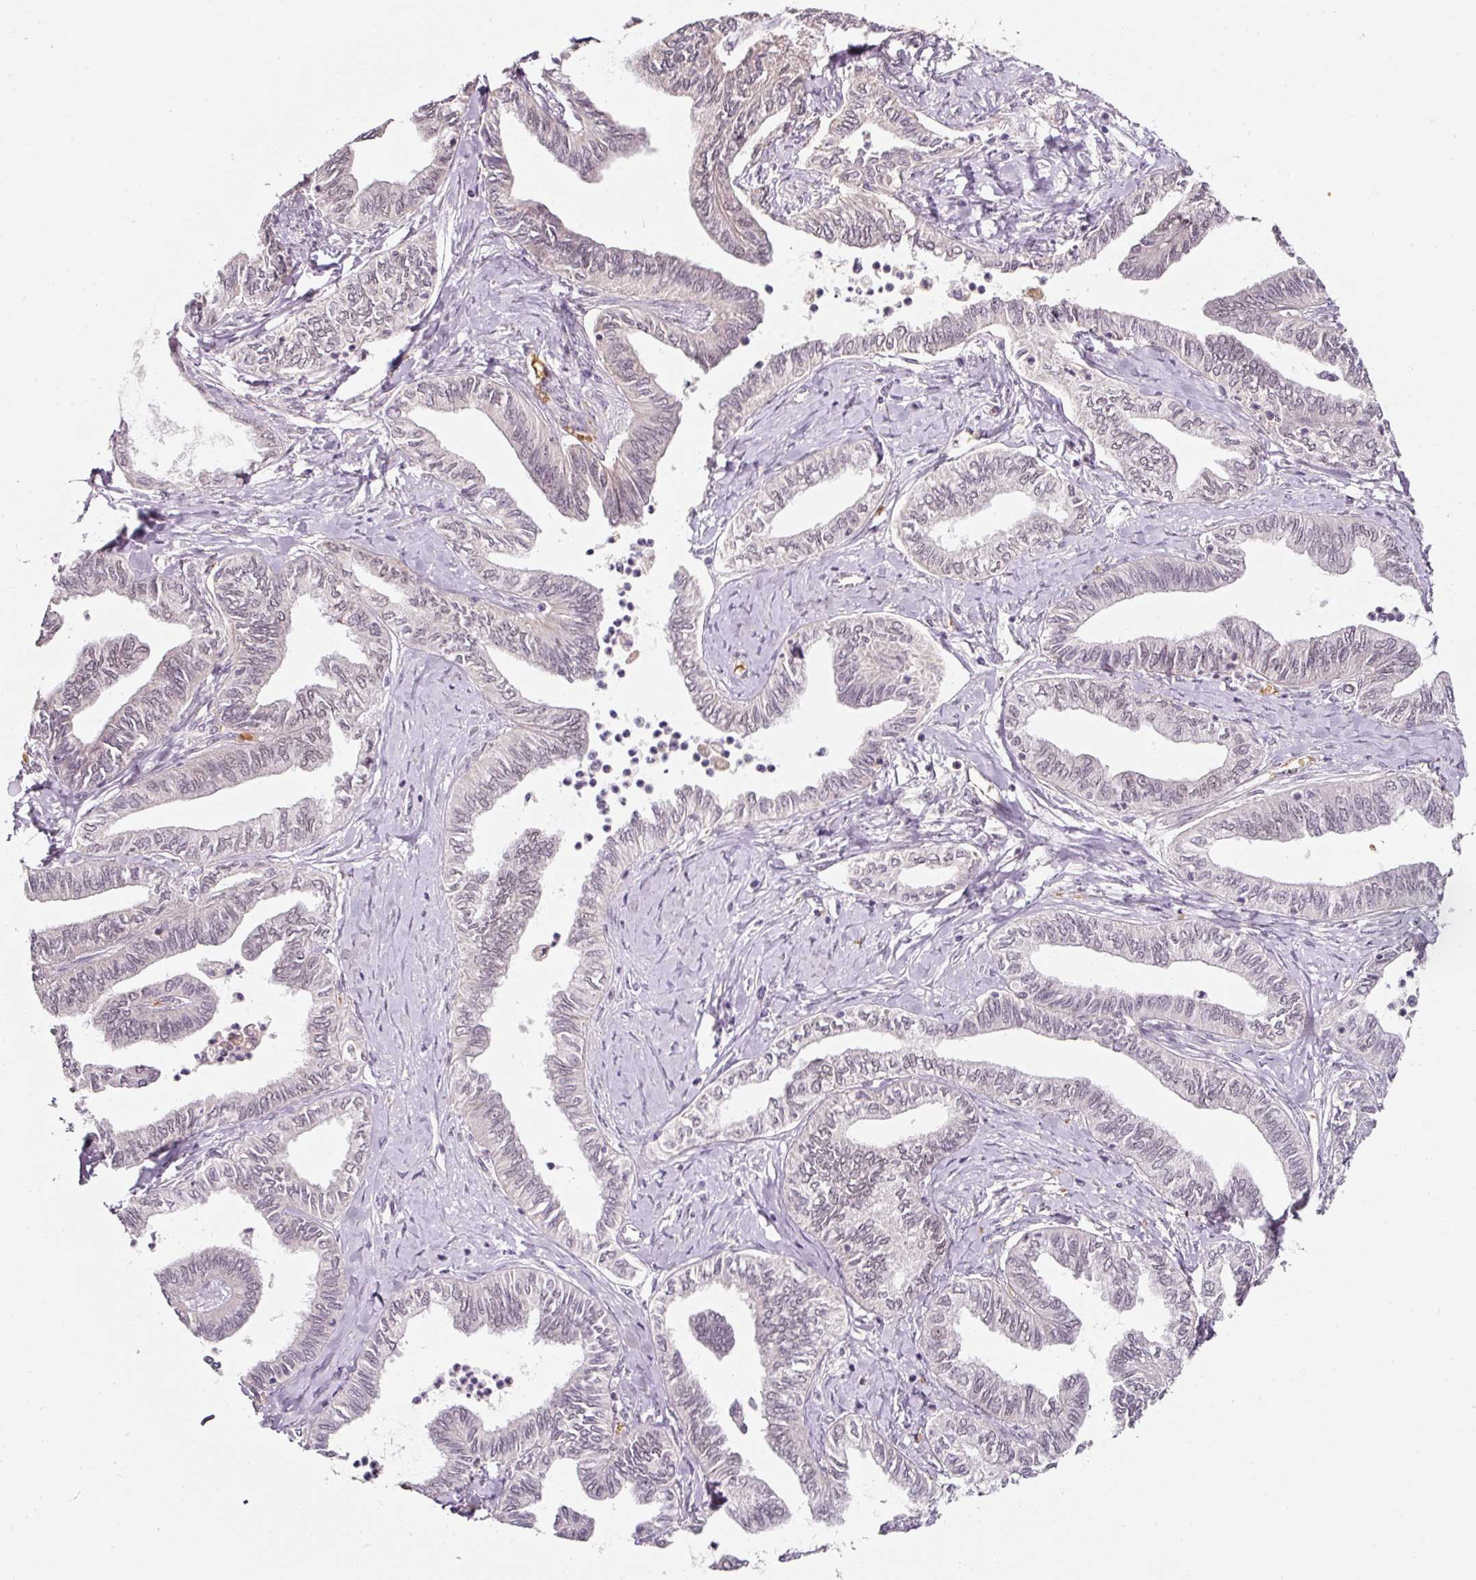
{"staining": {"intensity": "negative", "quantity": "none", "location": "none"}, "tissue": "ovarian cancer", "cell_type": "Tumor cells", "image_type": "cancer", "snomed": [{"axis": "morphology", "description": "Carcinoma, endometroid"}, {"axis": "topography", "description": "Ovary"}], "caption": "Protein analysis of ovarian cancer (endometroid carcinoma) shows no significant expression in tumor cells.", "gene": "ZNF460", "patient": {"sex": "female", "age": 70}}